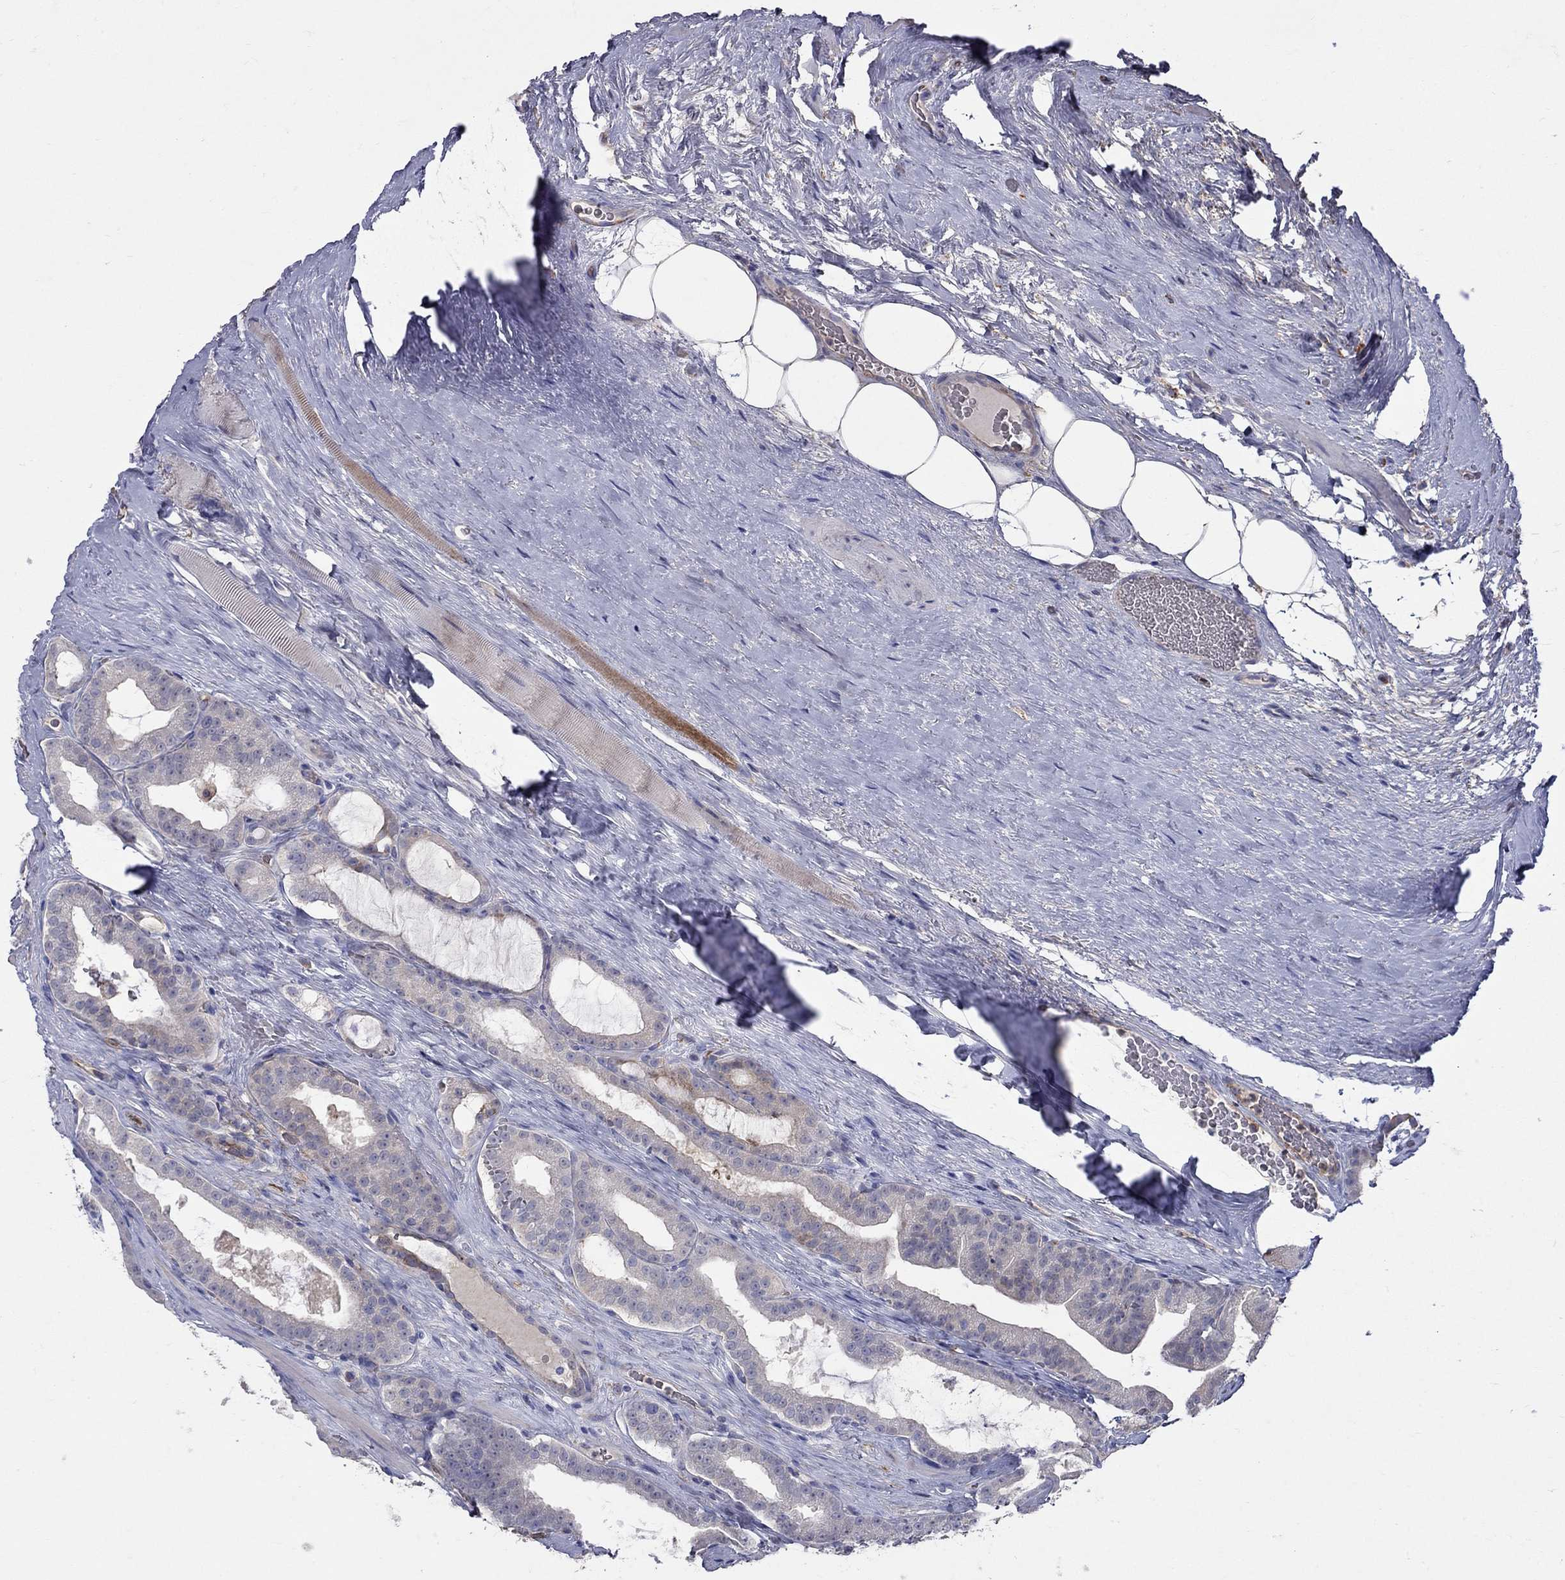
{"staining": {"intensity": "weak", "quantity": "<25%", "location": "cytoplasmic/membranous"}, "tissue": "prostate cancer", "cell_type": "Tumor cells", "image_type": "cancer", "snomed": [{"axis": "morphology", "description": "Adenocarcinoma, NOS"}, {"axis": "topography", "description": "Prostate"}], "caption": "DAB (3,3'-diaminobenzidine) immunohistochemical staining of adenocarcinoma (prostate) exhibits no significant staining in tumor cells.", "gene": "EIF4E3", "patient": {"sex": "male", "age": 67}}